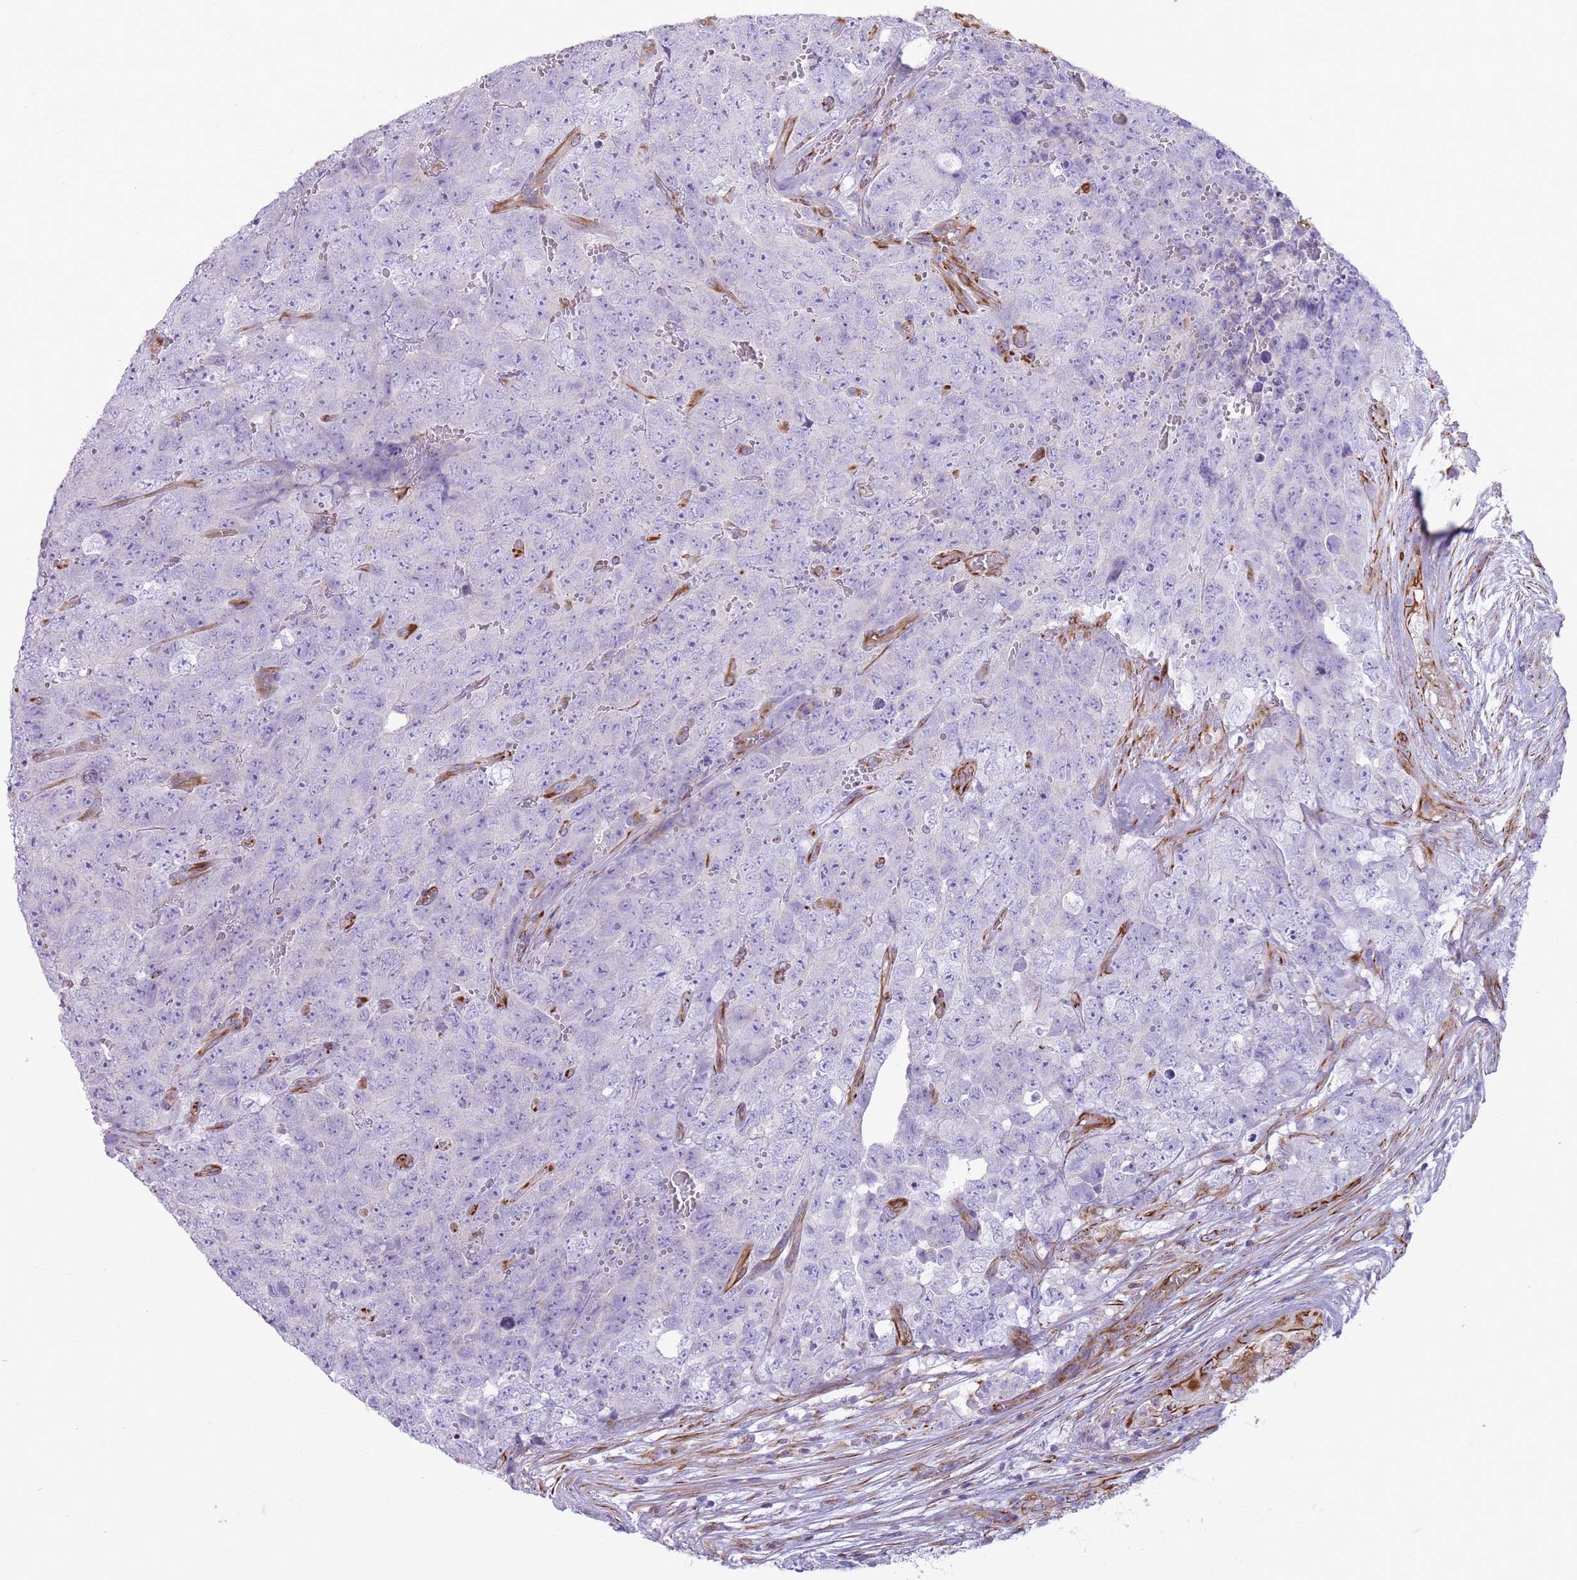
{"staining": {"intensity": "negative", "quantity": "none", "location": "none"}, "tissue": "testis cancer", "cell_type": "Tumor cells", "image_type": "cancer", "snomed": [{"axis": "morphology", "description": "Seminoma, NOS"}, {"axis": "morphology", "description": "Teratoma, malignant, NOS"}, {"axis": "topography", "description": "Testis"}], "caption": "Tumor cells show no significant expression in testis malignant teratoma.", "gene": "PTCD1", "patient": {"sex": "male", "age": 34}}